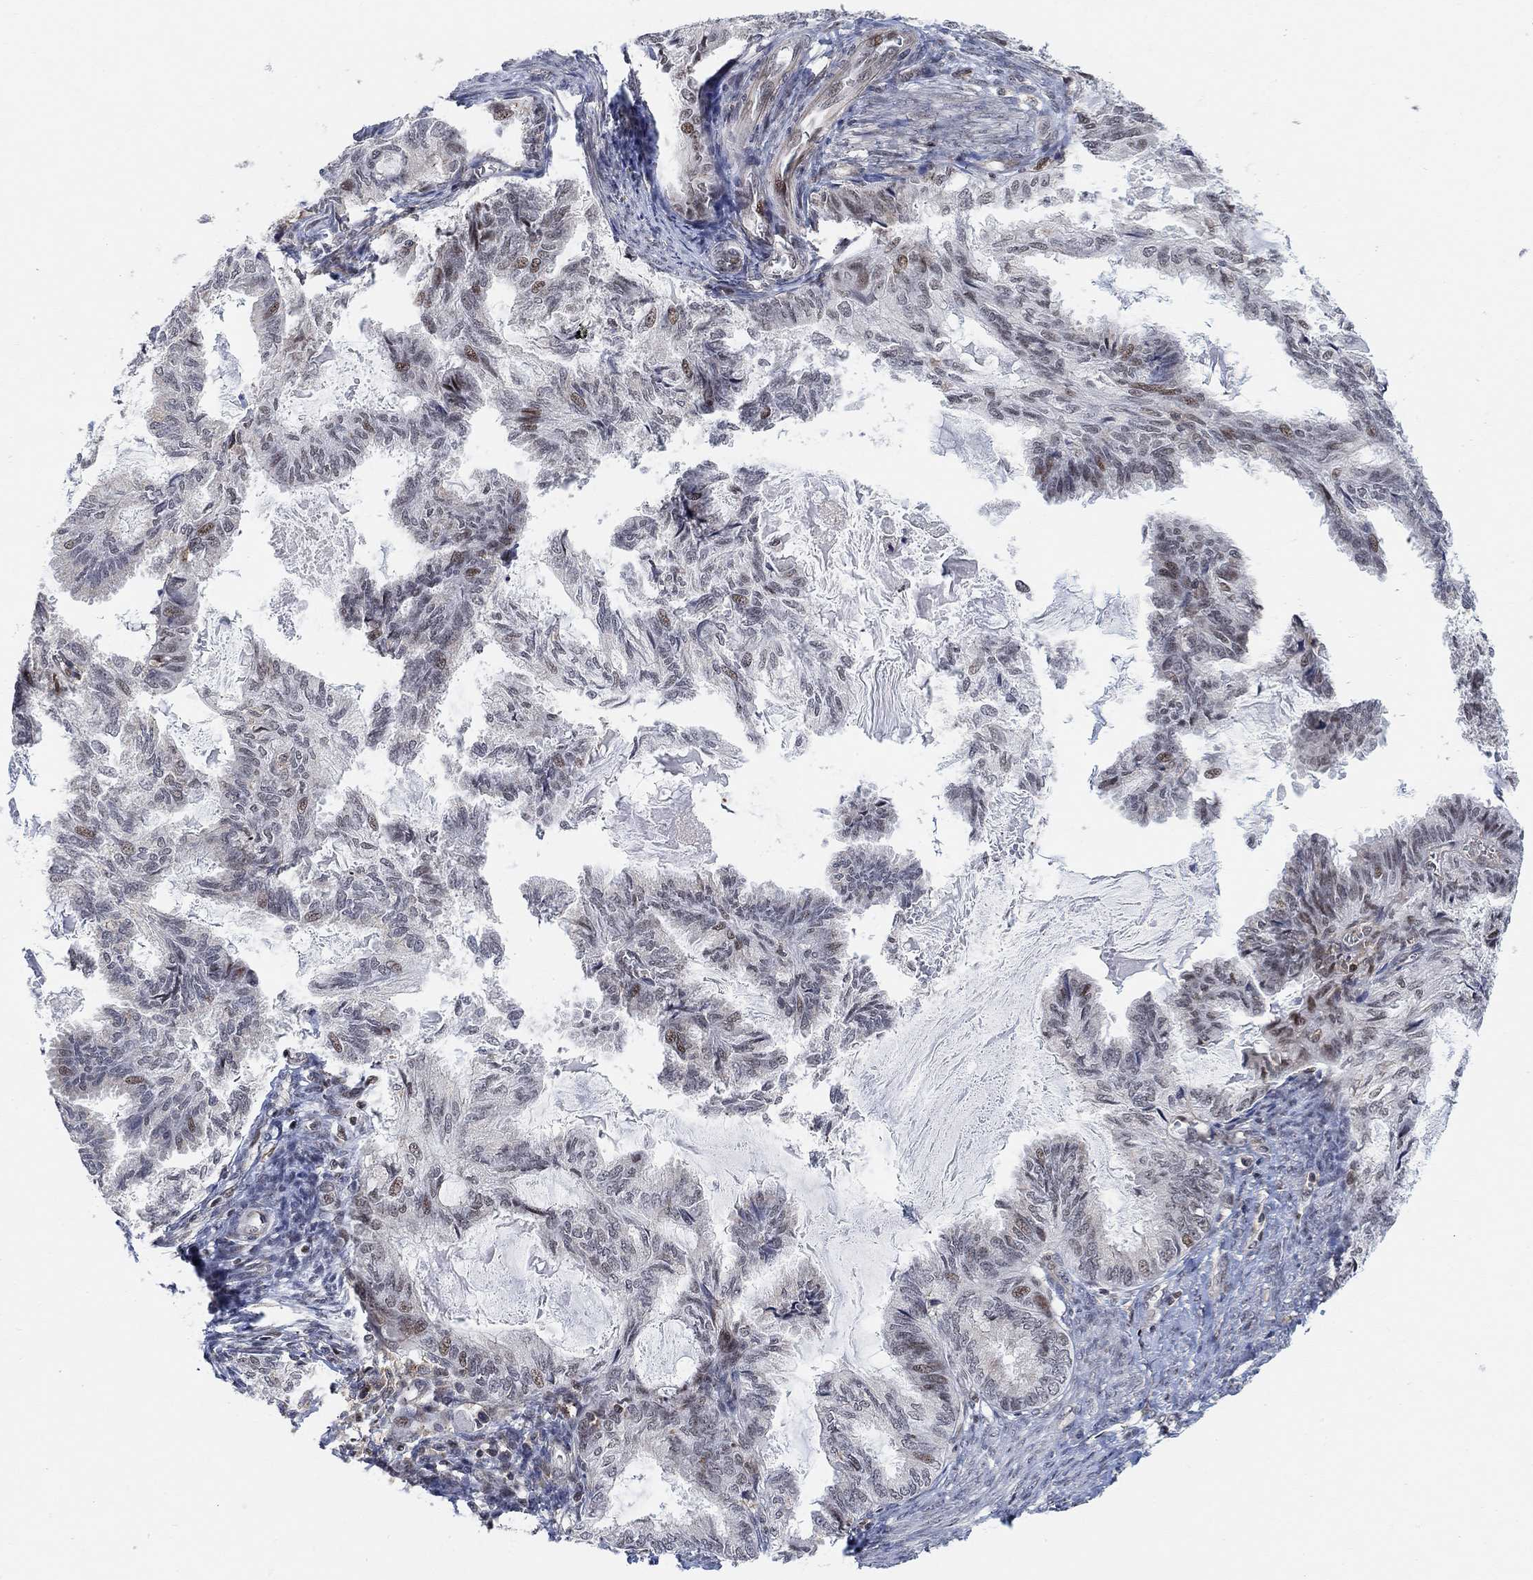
{"staining": {"intensity": "moderate", "quantity": "<25%", "location": "nuclear"}, "tissue": "endometrial cancer", "cell_type": "Tumor cells", "image_type": "cancer", "snomed": [{"axis": "morphology", "description": "Adenocarcinoma, NOS"}, {"axis": "topography", "description": "Endometrium"}], "caption": "The immunohistochemical stain highlights moderate nuclear positivity in tumor cells of endometrial cancer tissue. The staining is performed using DAB brown chromogen to label protein expression. The nuclei are counter-stained blue using hematoxylin.", "gene": "PWWP2B", "patient": {"sex": "female", "age": 86}}